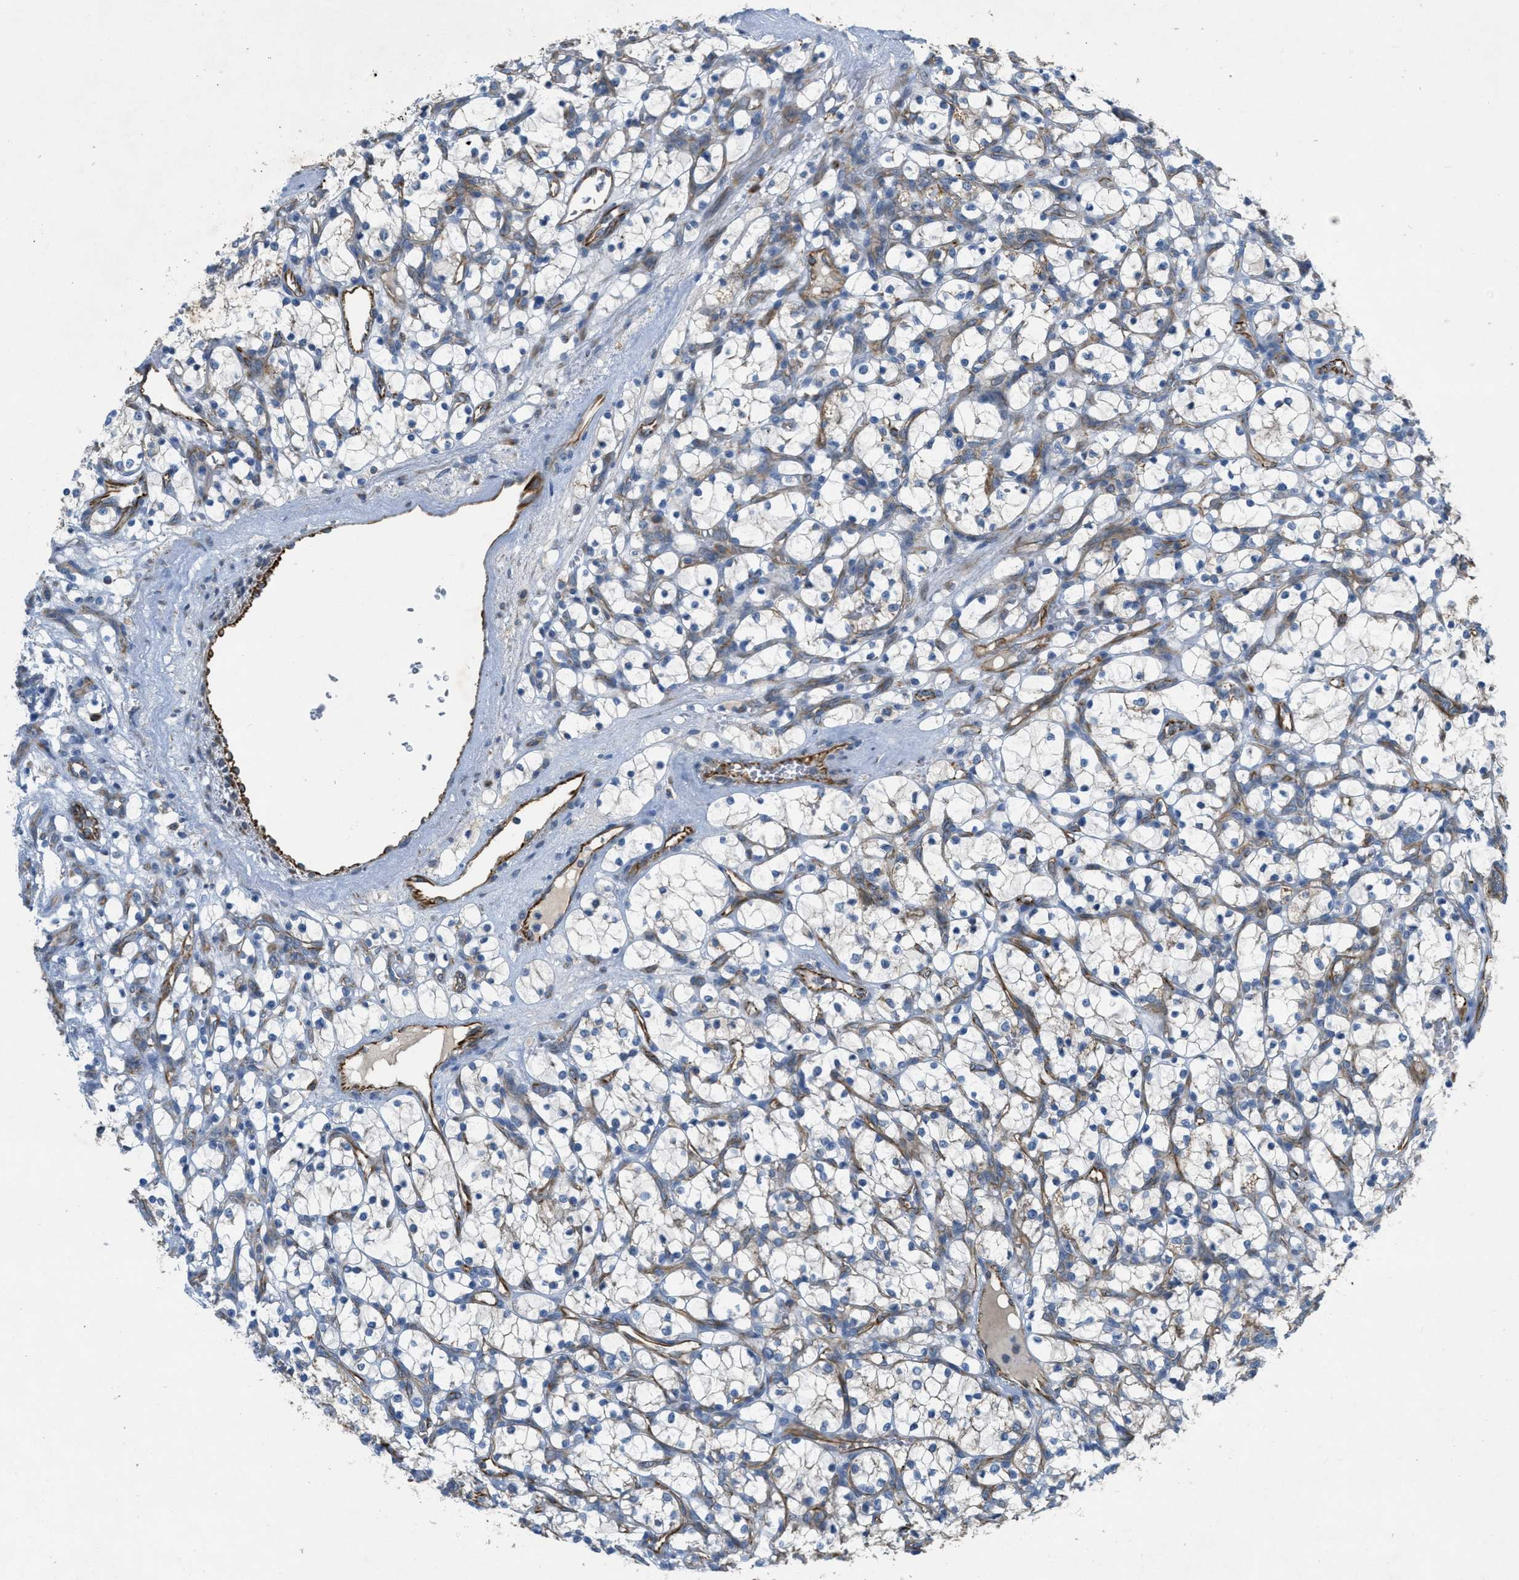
{"staining": {"intensity": "negative", "quantity": "none", "location": "none"}, "tissue": "renal cancer", "cell_type": "Tumor cells", "image_type": "cancer", "snomed": [{"axis": "morphology", "description": "Adenocarcinoma, NOS"}, {"axis": "topography", "description": "Kidney"}], "caption": "Tumor cells are negative for brown protein staining in renal adenocarcinoma.", "gene": "BTN3A1", "patient": {"sex": "female", "age": 69}}